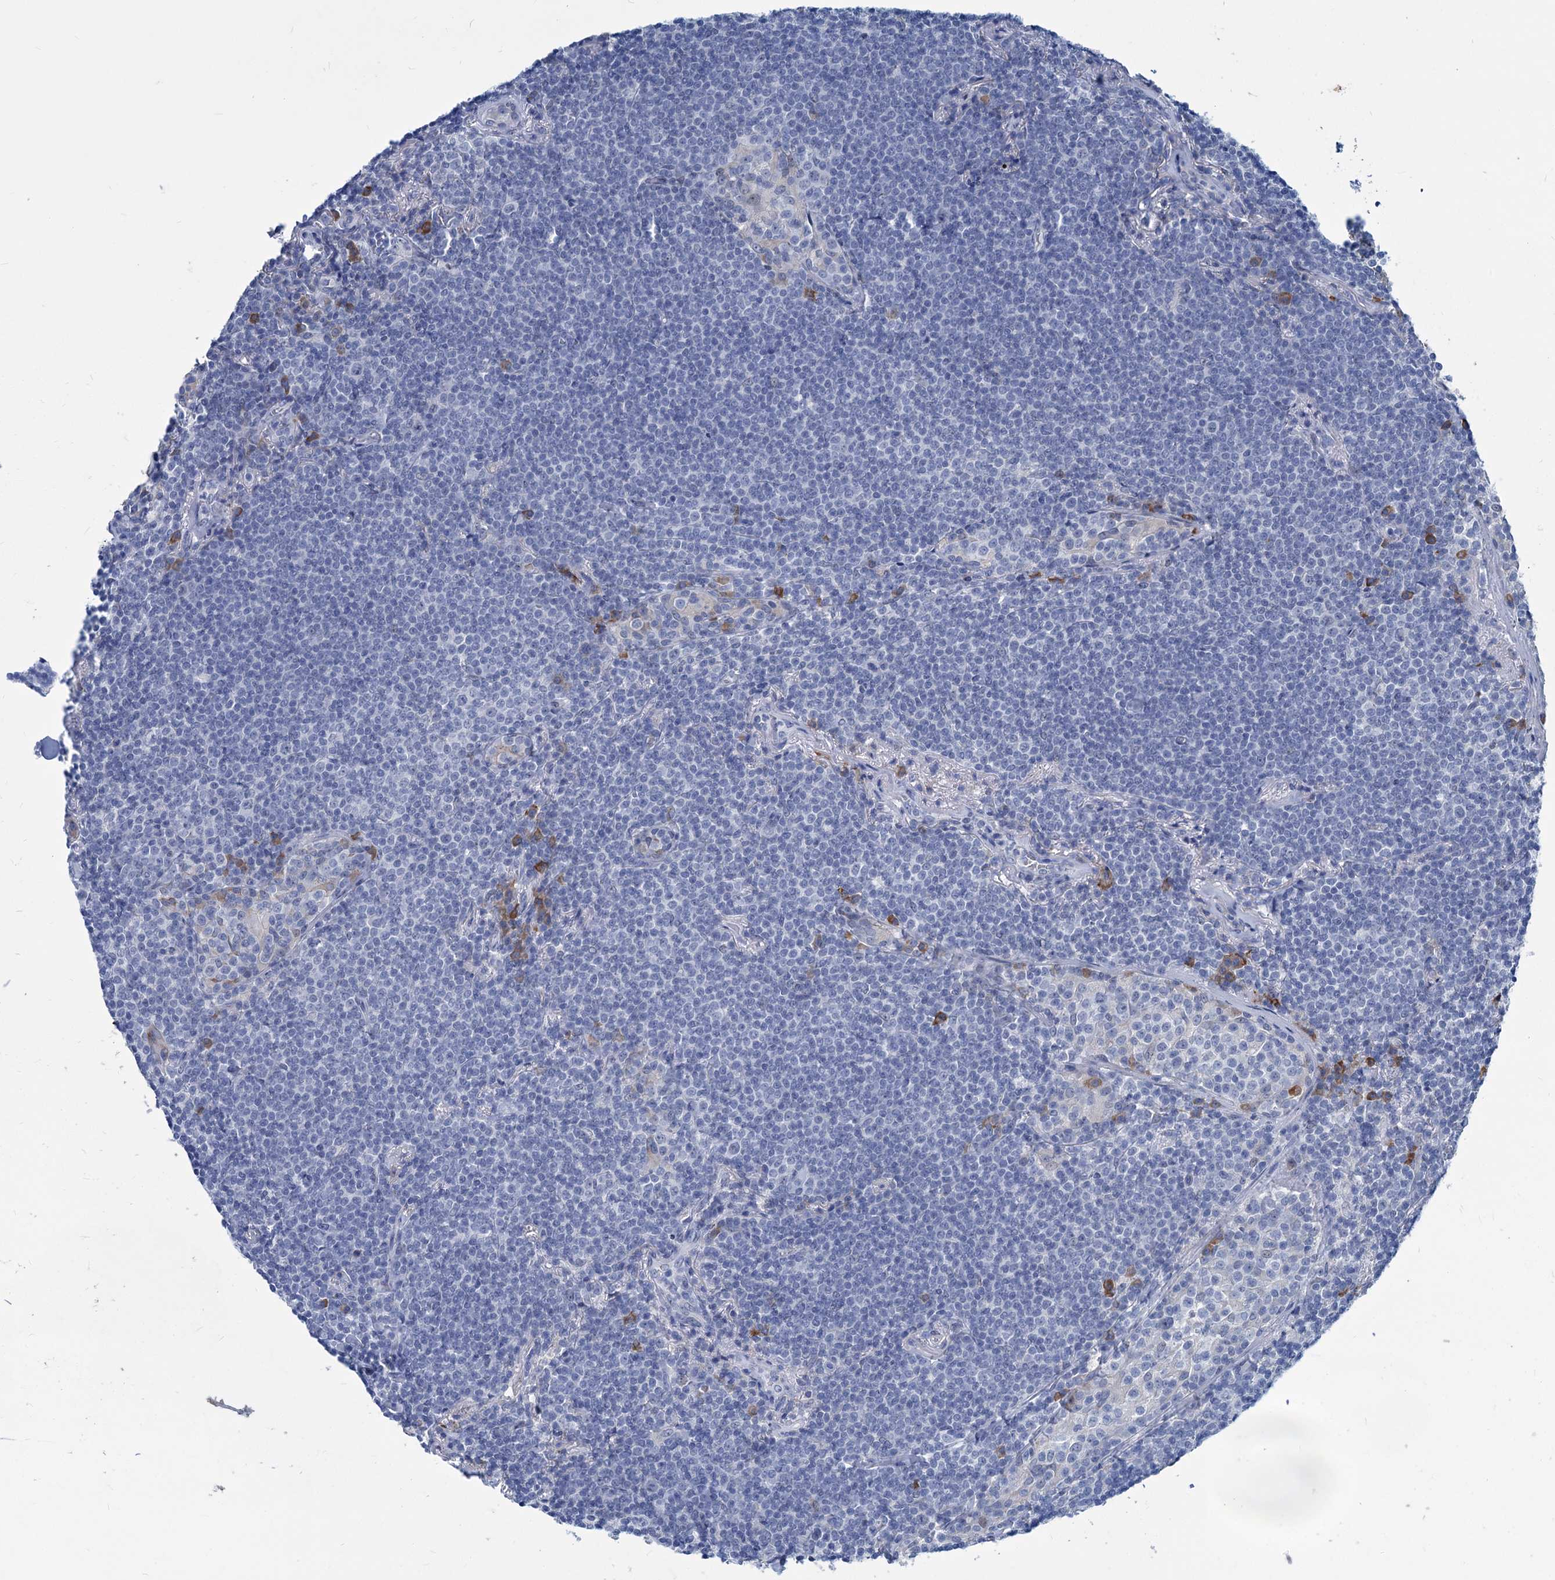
{"staining": {"intensity": "negative", "quantity": "none", "location": "none"}, "tissue": "lymphoma", "cell_type": "Tumor cells", "image_type": "cancer", "snomed": [{"axis": "morphology", "description": "Malignant lymphoma, non-Hodgkin's type, Low grade"}, {"axis": "topography", "description": "Lung"}], "caption": "Immunohistochemistry (IHC) histopathology image of human malignant lymphoma, non-Hodgkin's type (low-grade) stained for a protein (brown), which shows no positivity in tumor cells.", "gene": "NEU3", "patient": {"sex": "female", "age": 71}}